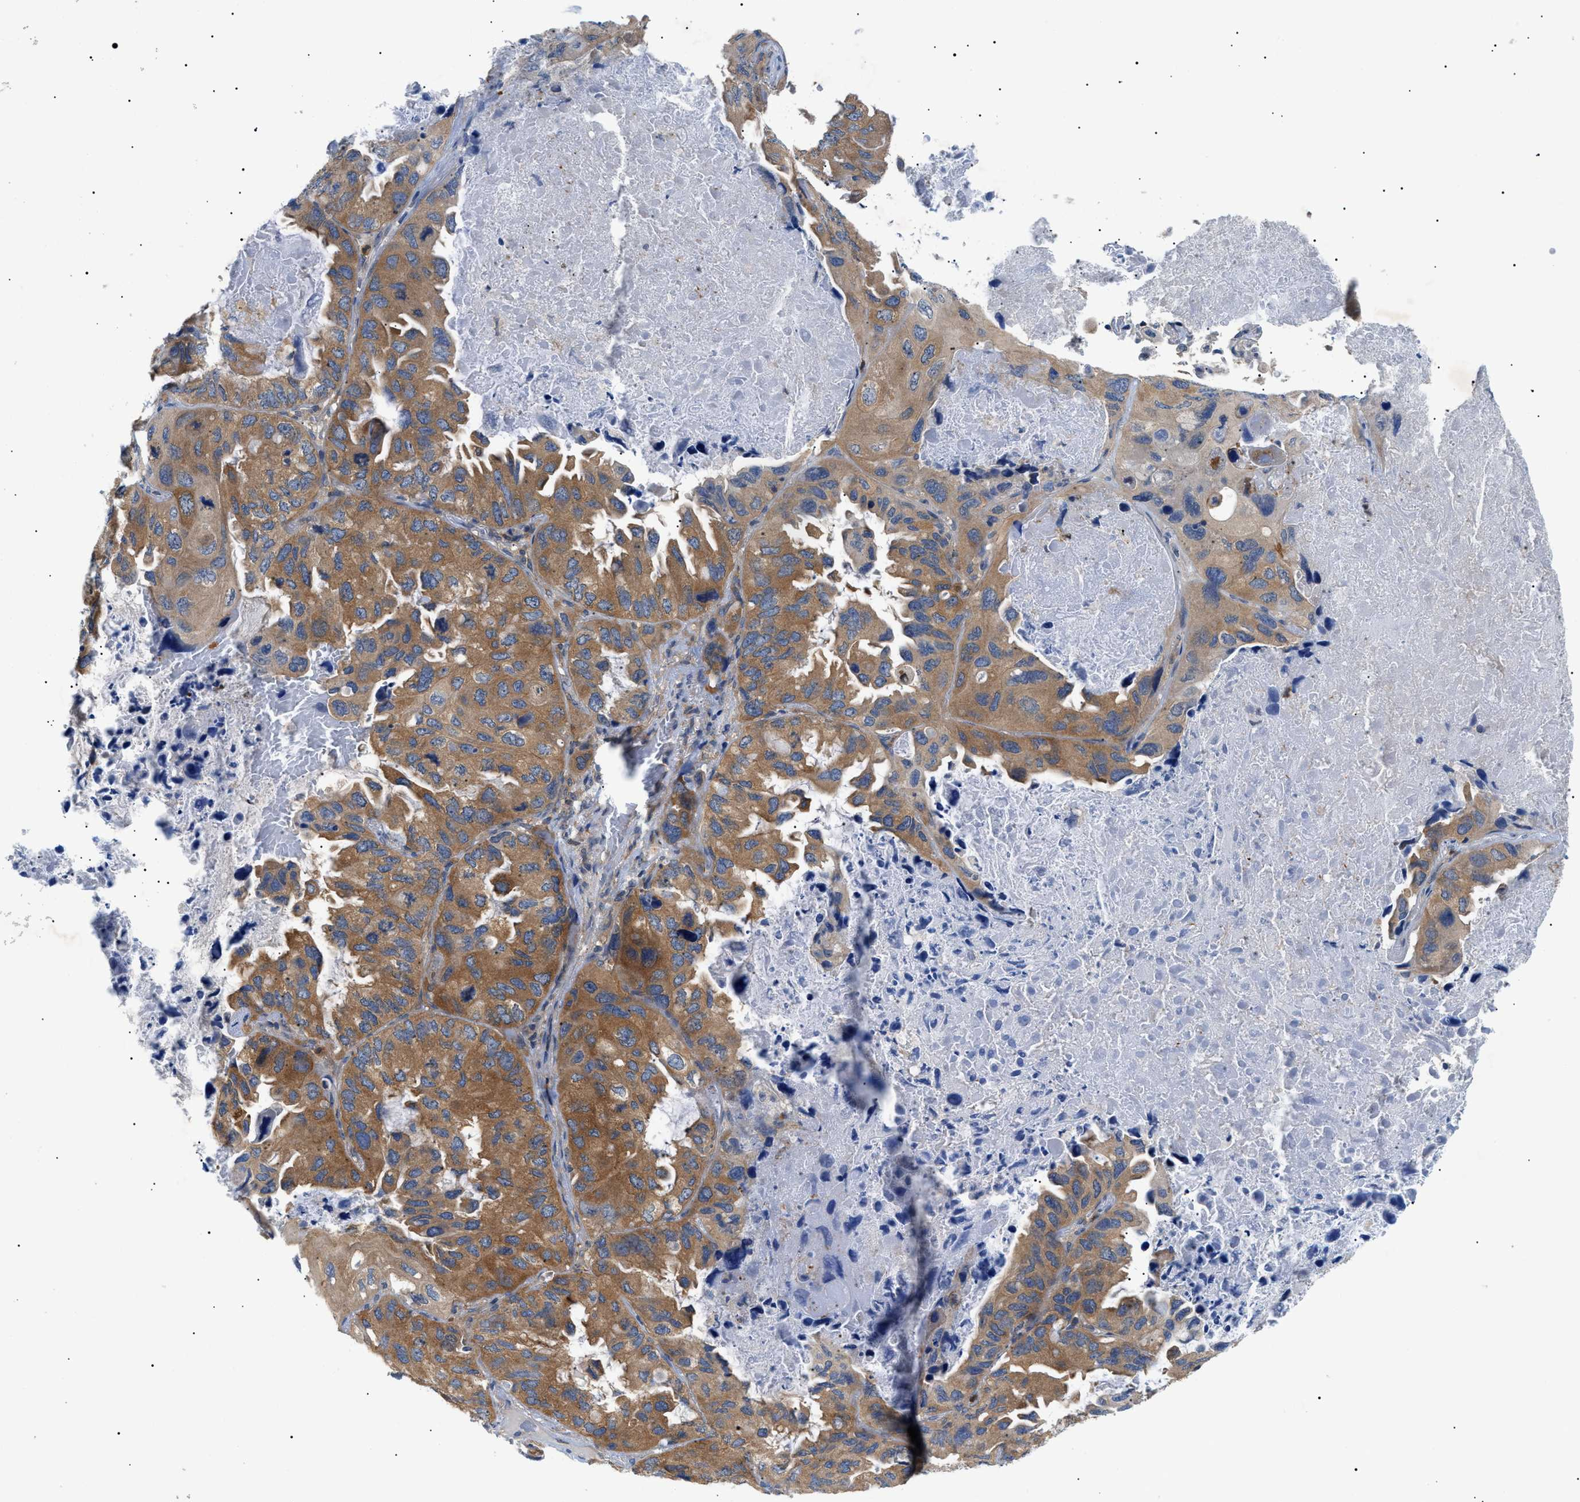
{"staining": {"intensity": "moderate", "quantity": ">75%", "location": "cytoplasmic/membranous"}, "tissue": "lung cancer", "cell_type": "Tumor cells", "image_type": "cancer", "snomed": [{"axis": "morphology", "description": "Squamous cell carcinoma, NOS"}, {"axis": "topography", "description": "Lung"}], "caption": "An image of lung cancer (squamous cell carcinoma) stained for a protein reveals moderate cytoplasmic/membranous brown staining in tumor cells. The protein is stained brown, and the nuclei are stained in blue (DAB (3,3'-diaminobenzidine) IHC with brightfield microscopy, high magnification).", "gene": "RIPK1", "patient": {"sex": "female", "age": 73}}